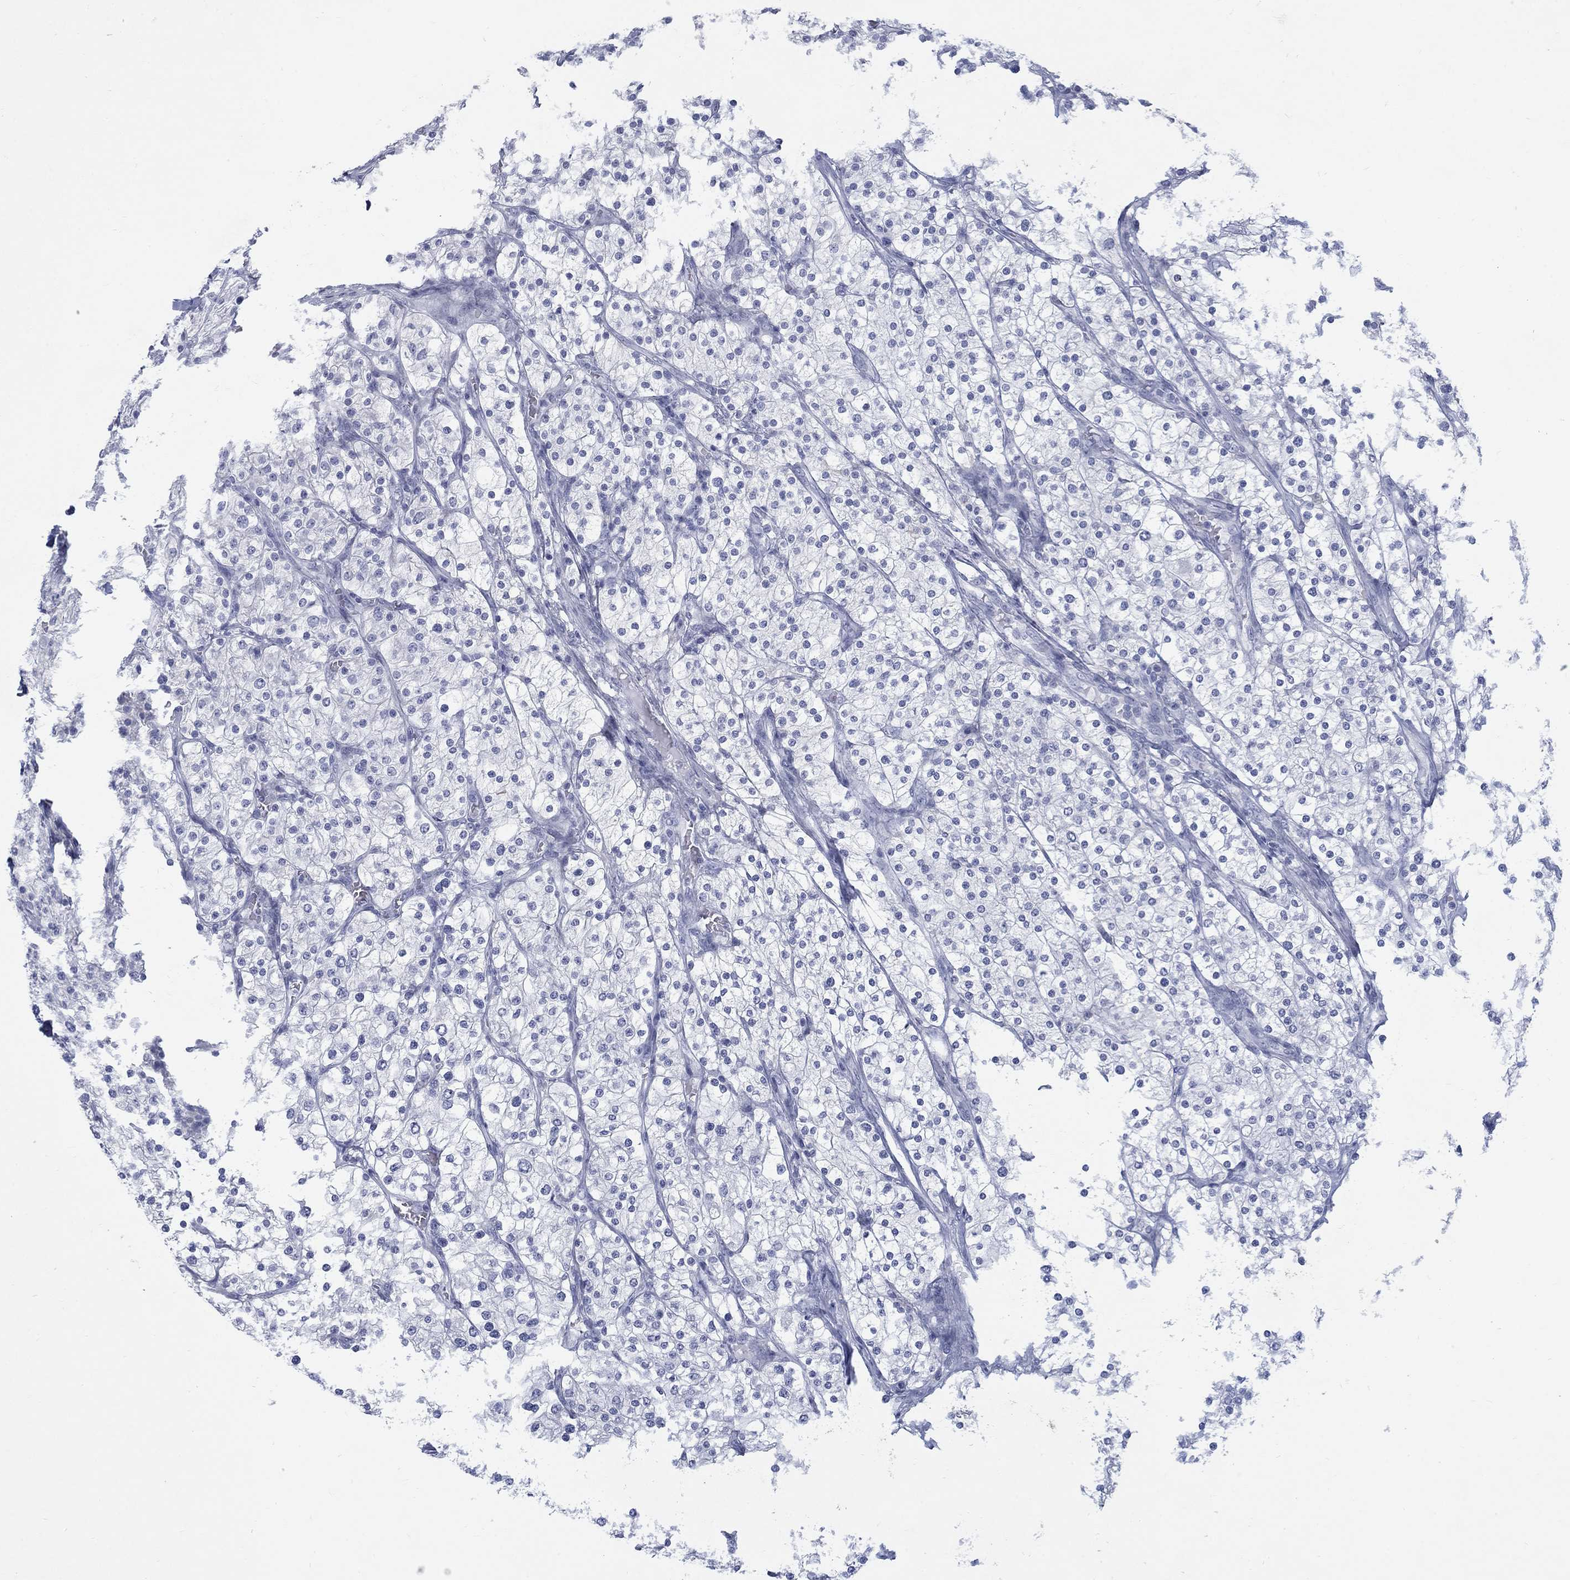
{"staining": {"intensity": "negative", "quantity": "none", "location": "none"}, "tissue": "renal cancer", "cell_type": "Tumor cells", "image_type": "cancer", "snomed": [{"axis": "morphology", "description": "Adenocarcinoma, NOS"}, {"axis": "topography", "description": "Kidney"}], "caption": "Immunohistochemistry image of renal cancer stained for a protein (brown), which displays no expression in tumor cells. Brightfield microscopy of immunohistochemistry (IHC) stained with DAB (brown) and hematoxylin (blue), captured at high magnification.", "gene": "RFTN2", "patient": {"sex": "male", "age": 80}}